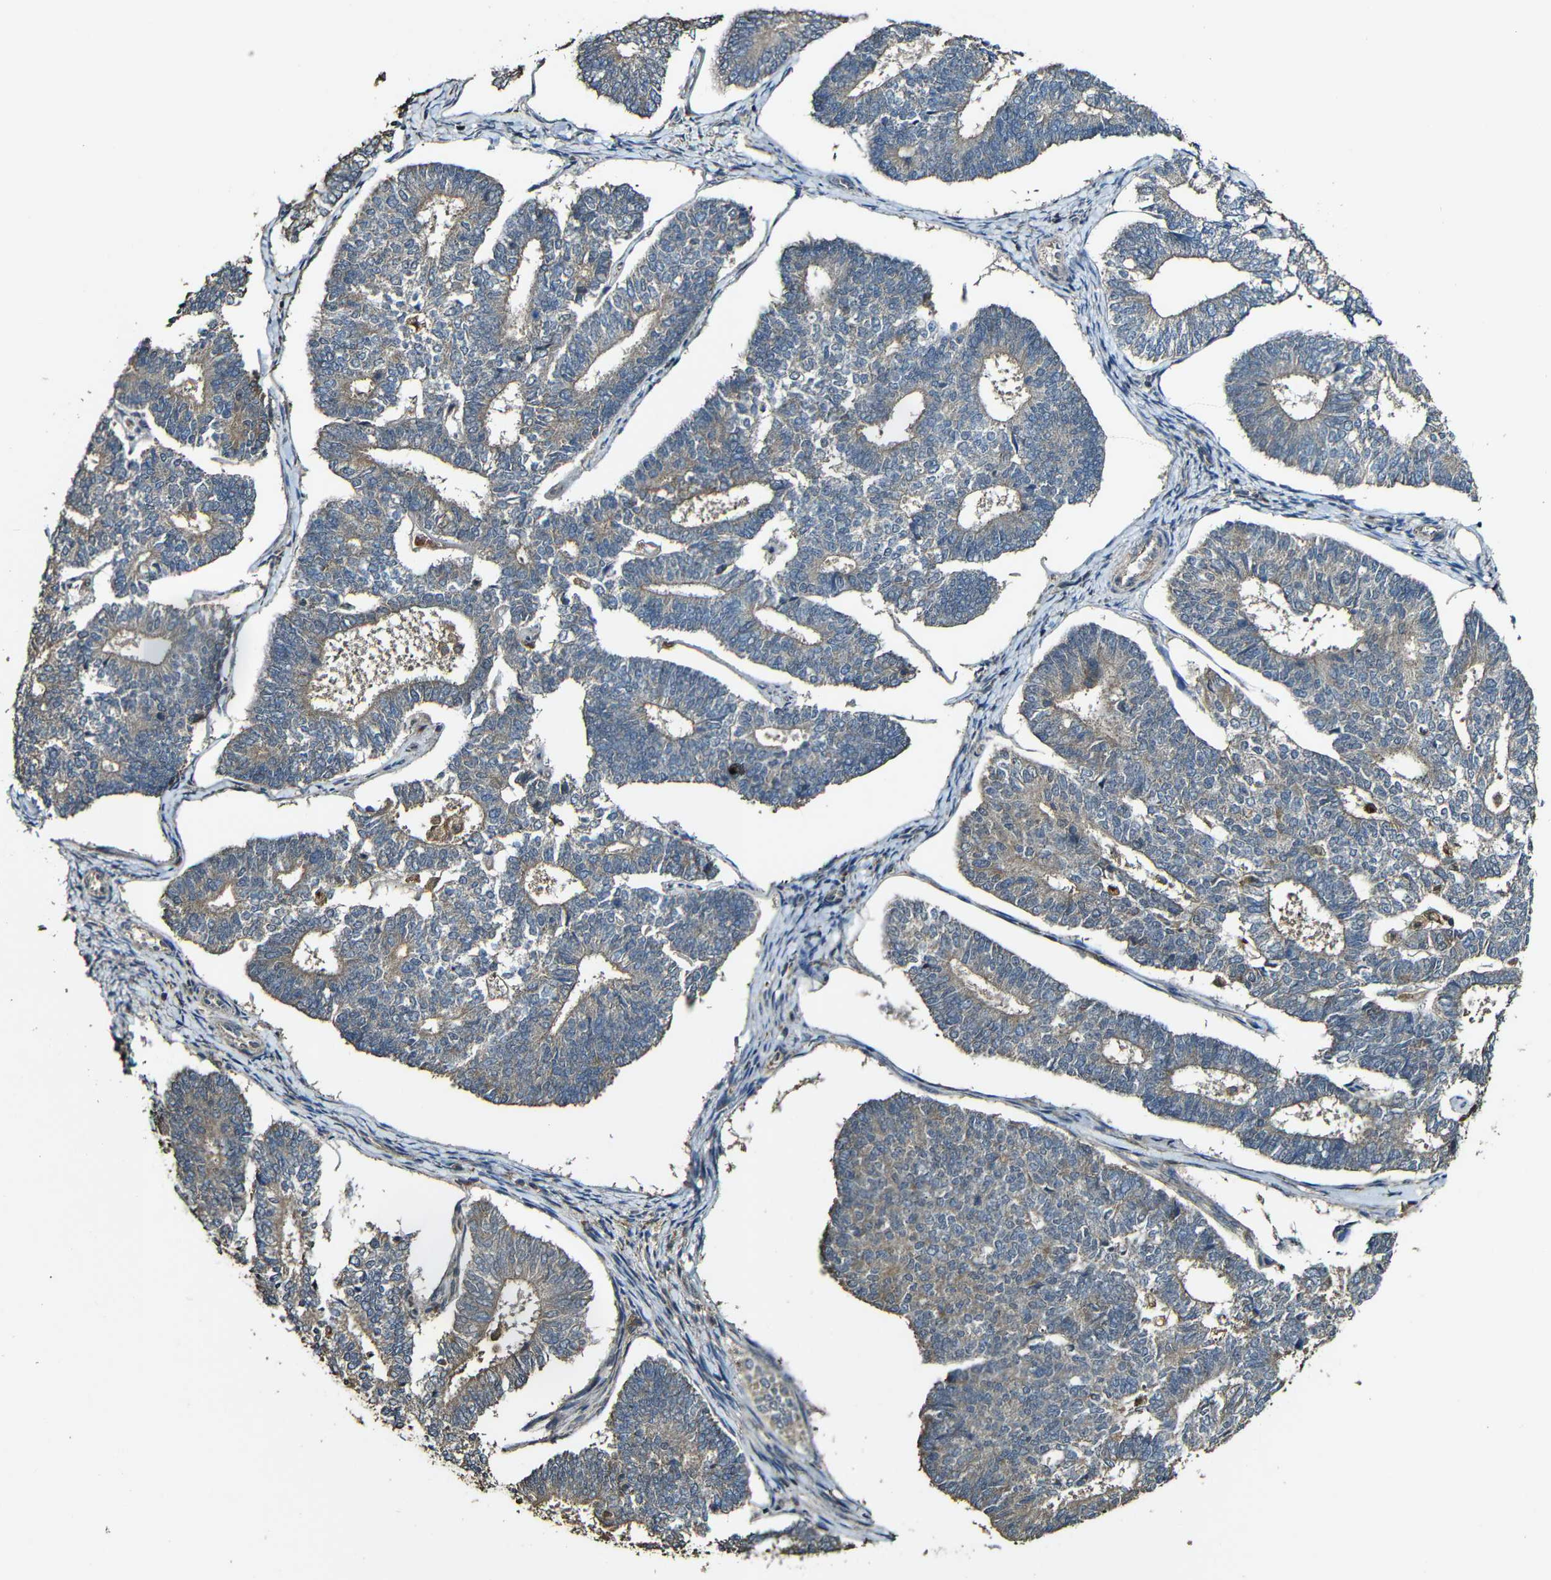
{"staining": {"intensity": "weak", "quantity": ">75%", "location": "cytoplasmic/membranous"}, "tissue": "endometrial cancer", "cell_type": "Tumor cells", "image_type": "cancer", "snomed": [{"axis": "morphology", "description": "Adenocarcinoma, NOS"}, {"axis": "topography", "description": "Endometrium"}], "caption": "This is an image of immunohistochemistry staining of adenocarcinoma (endometrial), which shows weak staining in the cytoplasmic/membranous of tumor cells.", "gene": "CASP8", "patient": {"sex": "female", "age": 70}}